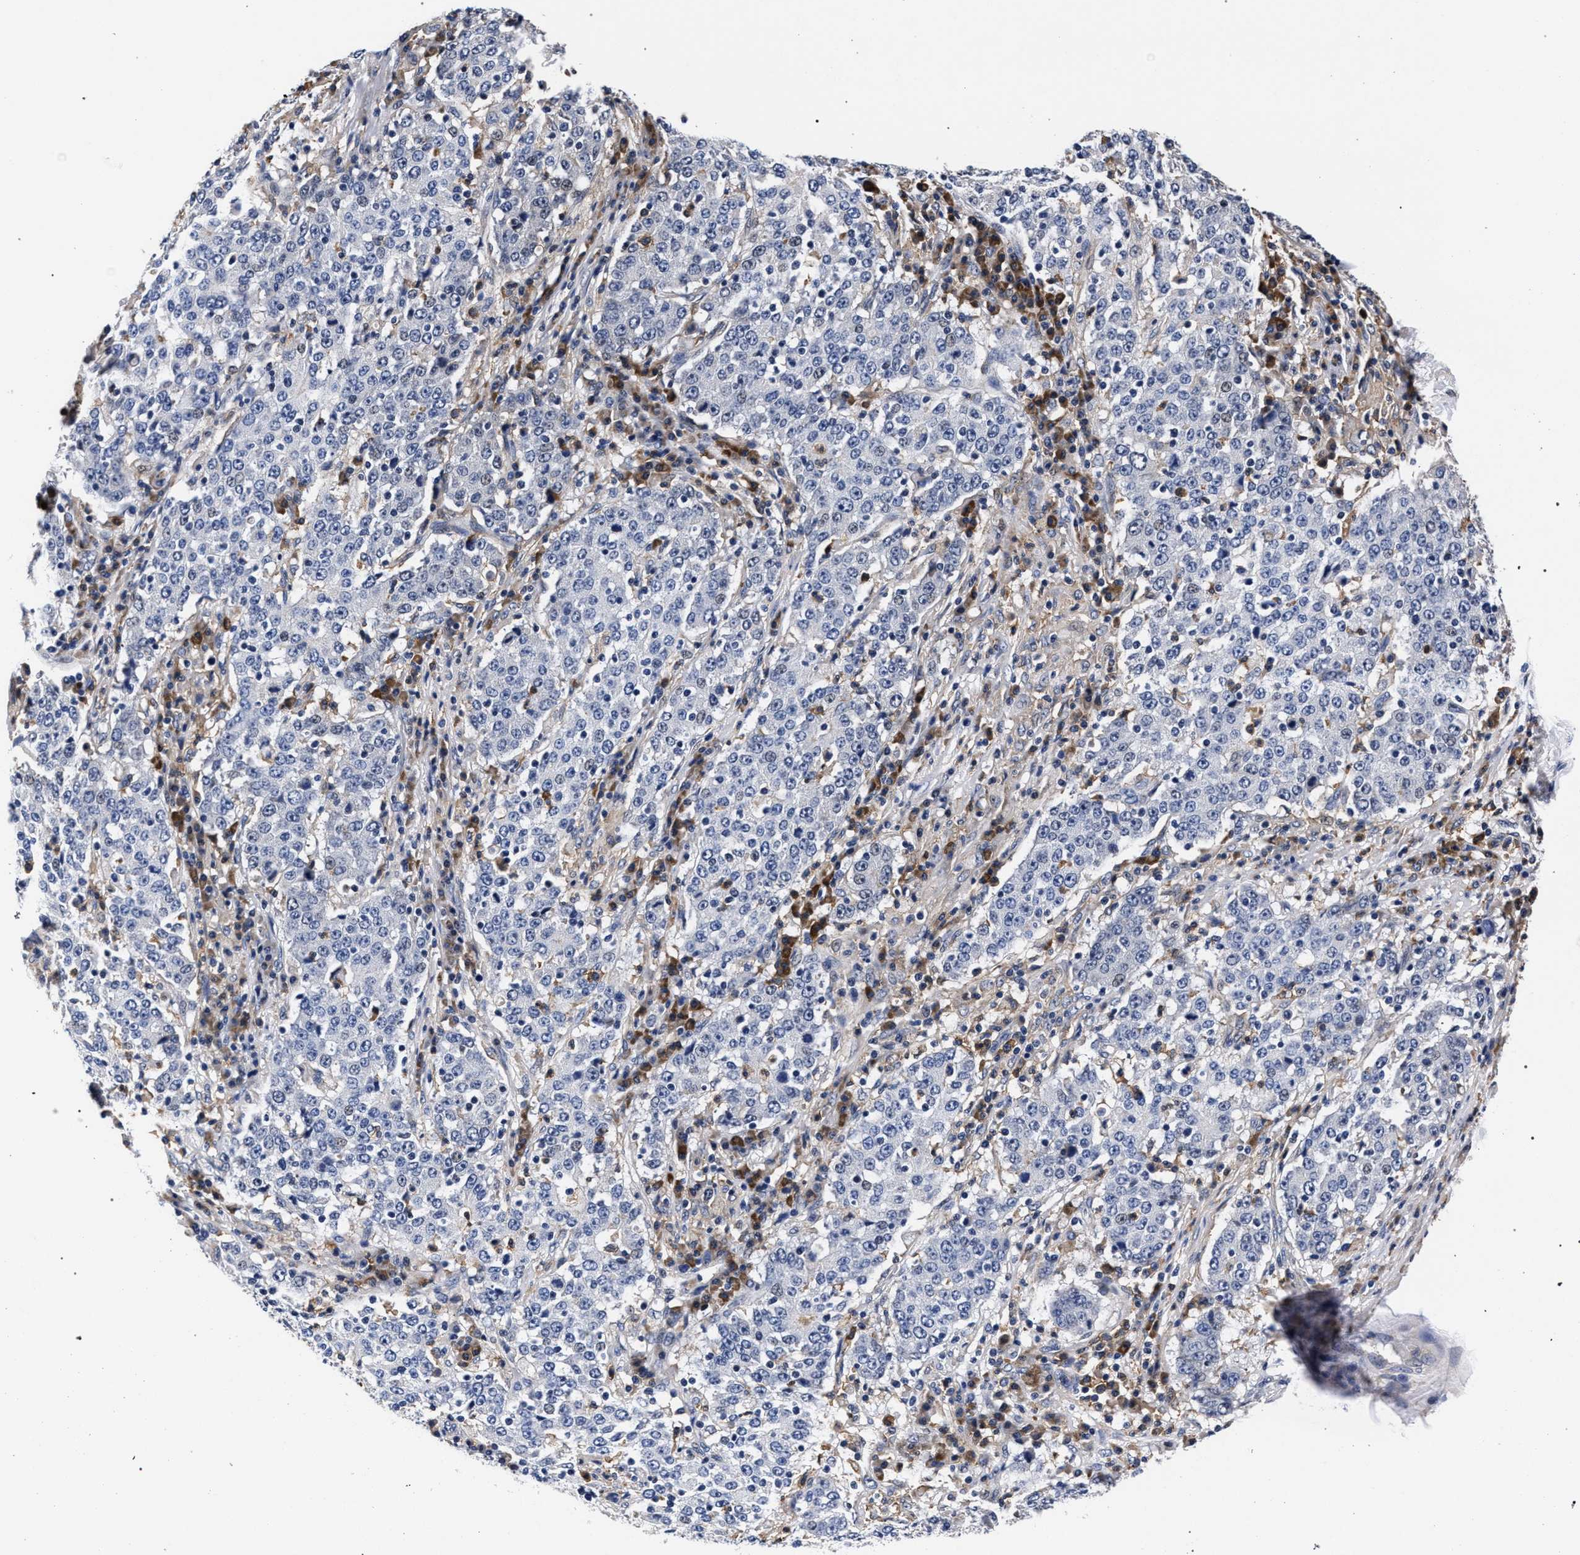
{"staining": {"intensity": "negative", "quantity": "none", "location": "none"}, "tissue": "stomach cancer", "cell_type": "Tumor cells", "image_type": "cancer", "snomed": [{"axis": "morphology", "description": "Adenocarcinoma, NOS"}, {"axis": "topography", "description": "Stomach"}], "caption": "This is an immunohistochemistry histopathology image of human stomach cancer. There is no expression in tumor cells.", "gene": "ZNF462", "patient": {"sex": "male", "age": 59}}